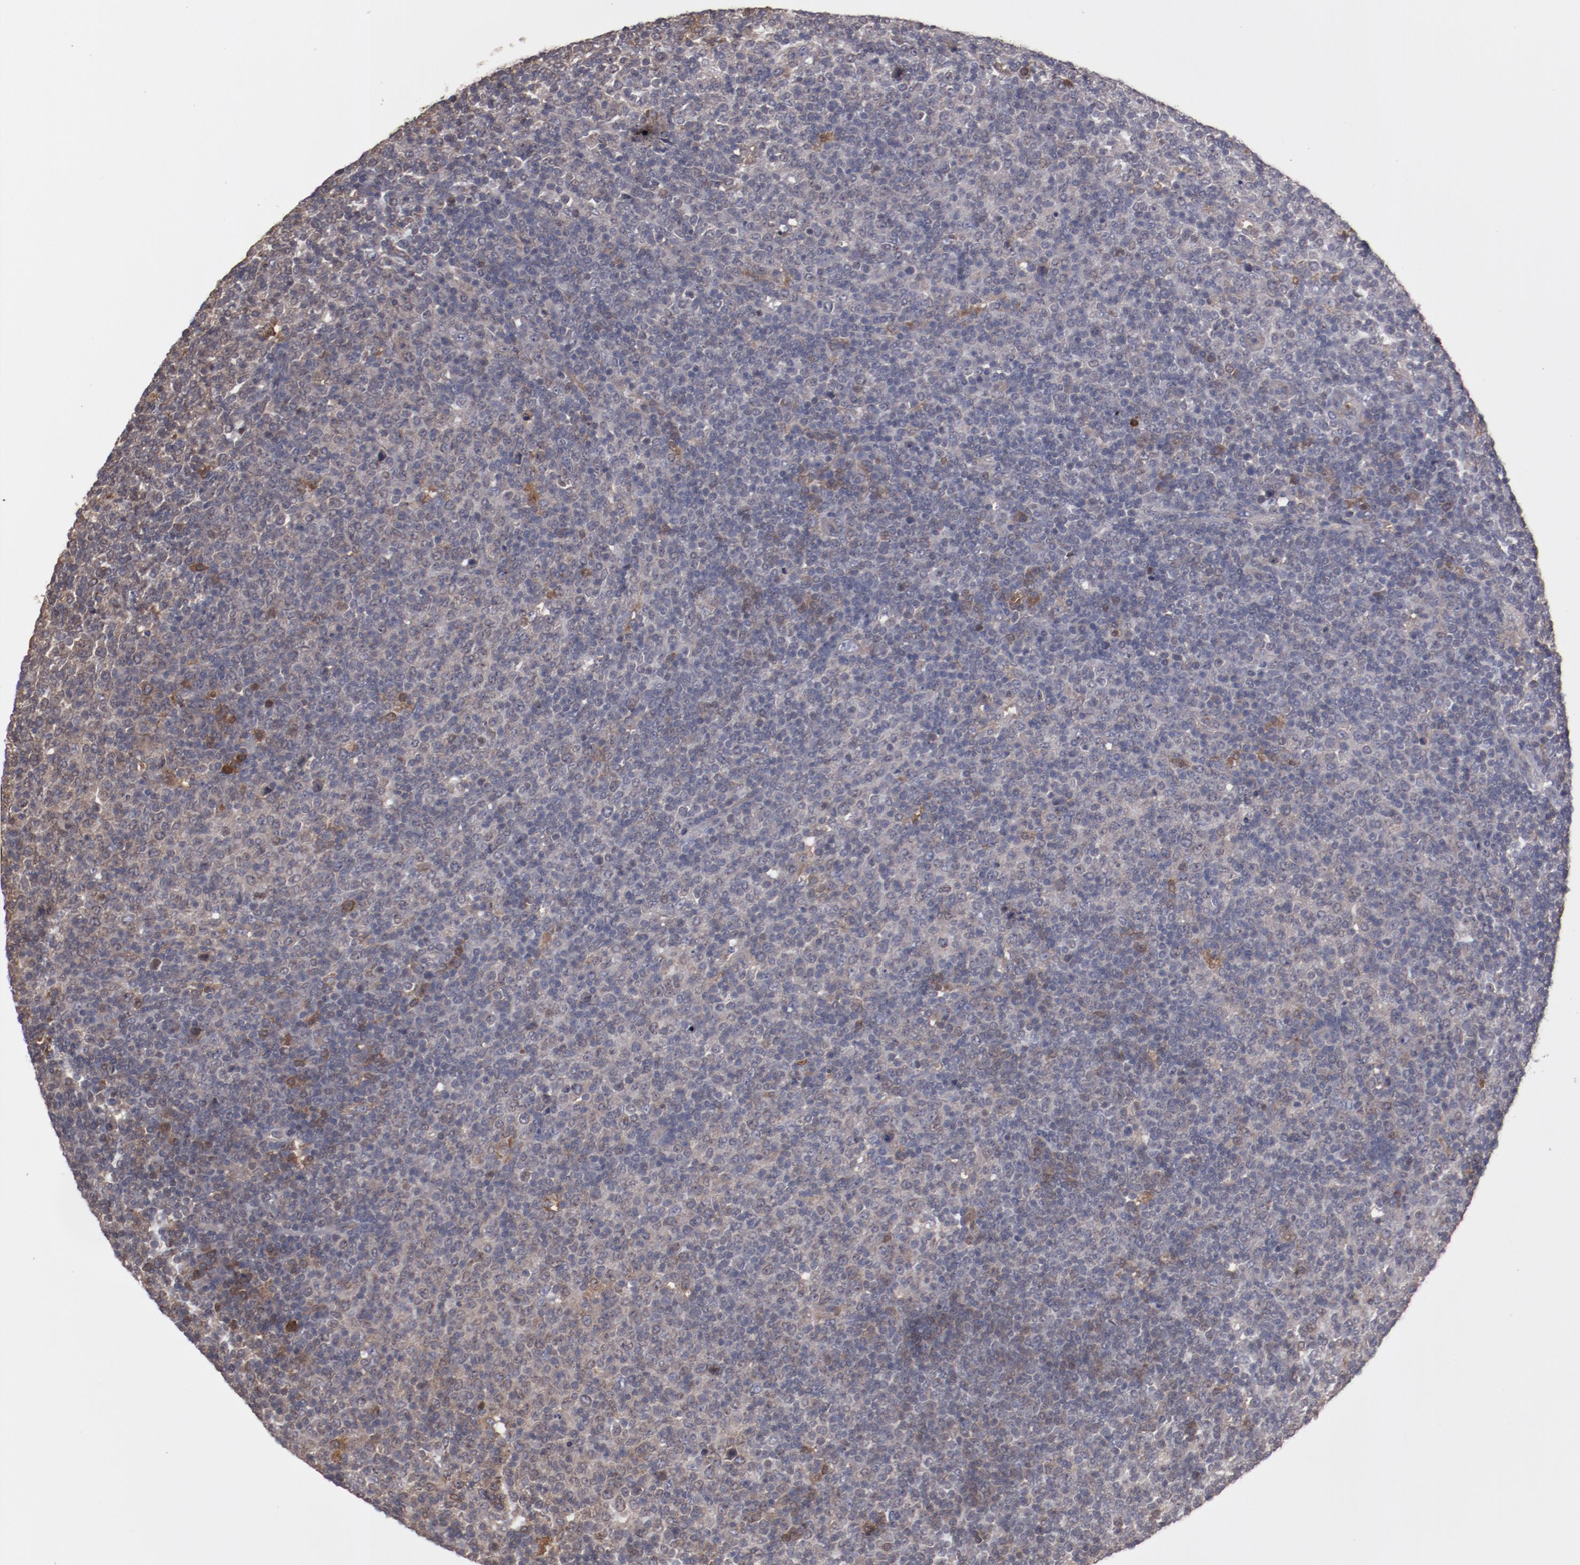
{"staining": {"intensity": "weak", "quantity": "25%-75%", "location": "cytoplasmic/membranous"}, "tissue": "lymphoma", "cell_type": "Tumor cells", "image_type": "cancer", "snomed": [{"axis": "morphology", "description": "Malignant lymphoma, non-Hodgkin's type, Low grade"}, {"axis": "topography", "description": "Lymph node"}], "caption": "The photomicrograph reveals a brown stain indicating the presence of a protein in the cytoplasmic/membranous of tumor cells in malignant lymphoma, non-Hodgkin's type (low-grade).", "gene": "SERPINA7", "patient": {"sex": "male", "age": 70}}